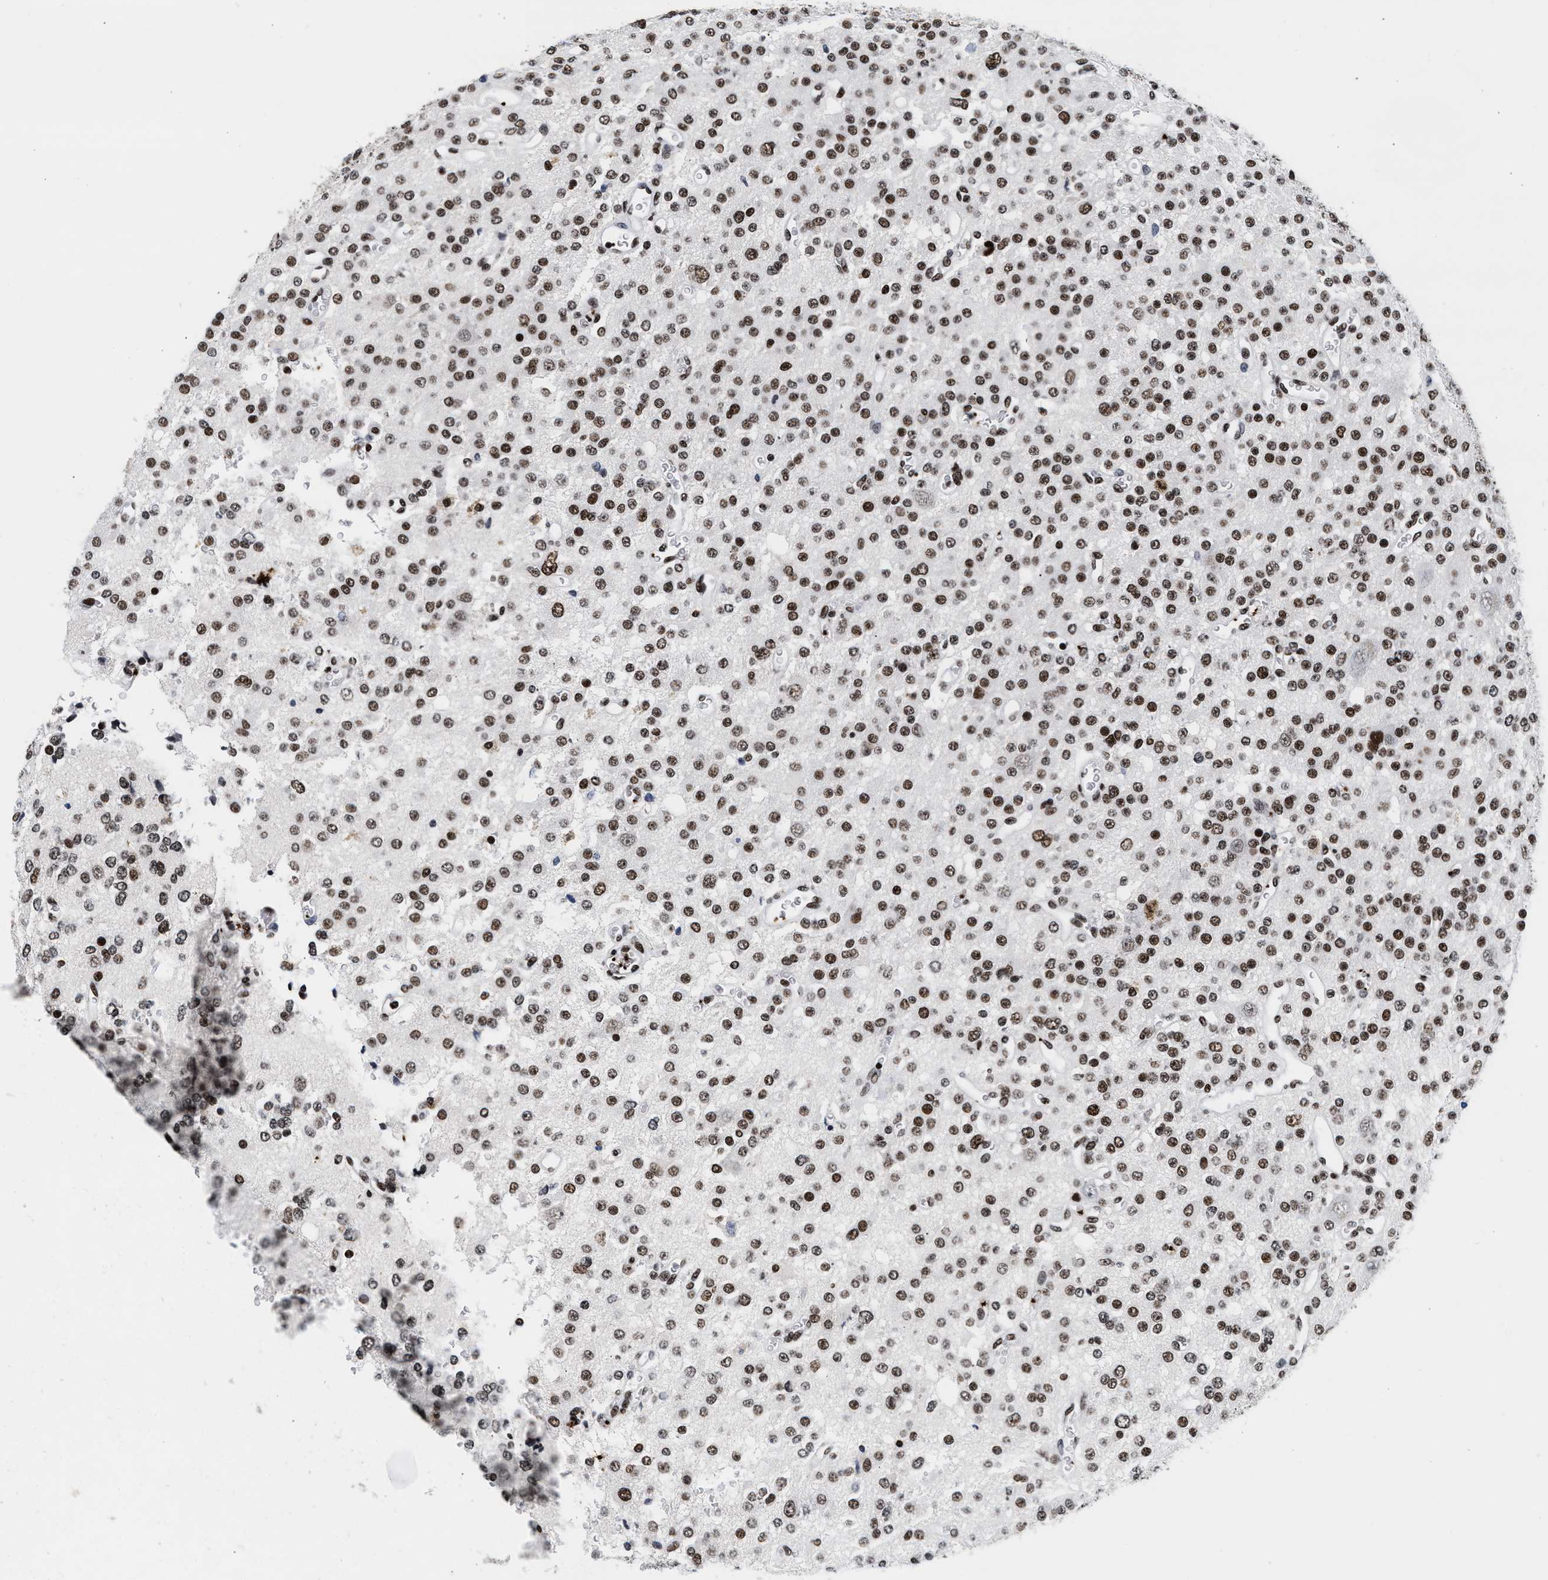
{"staining": {"intensity": "strong", "quantity": "25%-75%", "location": "nuclear"}, "tissue": "glioma", "cell_type": "Tumor cells", "image_type": "cancer", "snomed": [{"axis": "morphology", "description": "Glioma, malignant, Low grade"}, {"axis": "topography", "description": "Brain"}], "caption": "Brown immunohistochemical staining in glioma shows strong nuclear staining in approximately 25%-75% of tumor cells. (Brightfield microscopy of DAB IHC at high magnification).", "gene": "RAD21", "patient": {"sex": "male", "age": 38}}